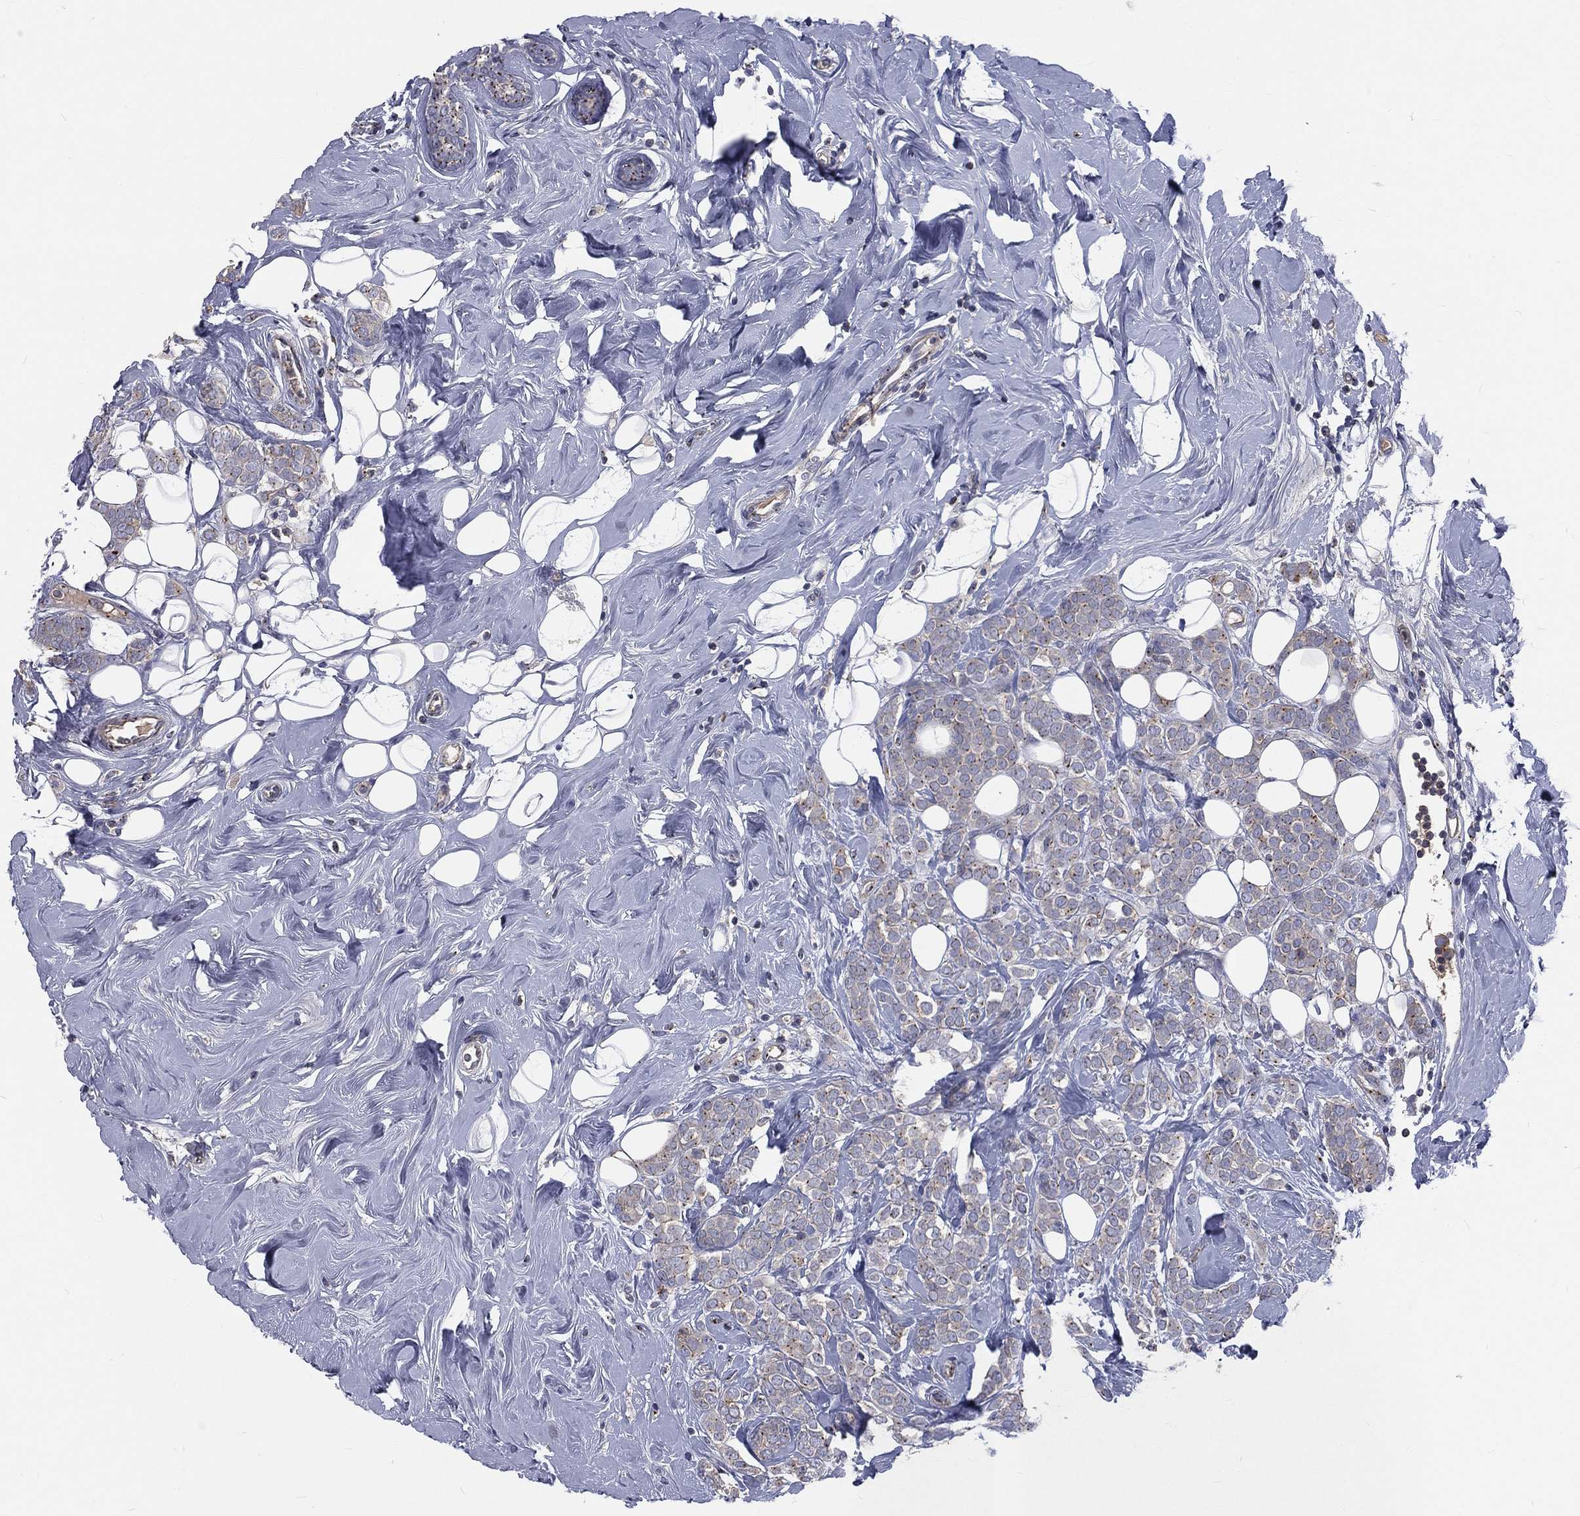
{"staining": {"intensity": "moderate", "quantity": "25%-75%", "location": "cytoplasmic/membranous"}, "tissue": "breast cancer", "cell_type": "Tumor cells", "image_type": "cancer", "snomed": [{"axis": "morphology", "description": "Lobular carcinoma"}, {"axis": "topography", "description": "Breast"}], "caption": "Protein positivity by immunohistochemistry (IHC) displays moderate cytoplasmic/membranous expression in about 25%-75% of tumor cells in breast lobular carcinoma. (DAB (3,3'-diaminobenzidine) IHC with brightfield microscopy, high magnification).", "gene": "CROCC", "patient": {"sex": "female", "age": 49}}